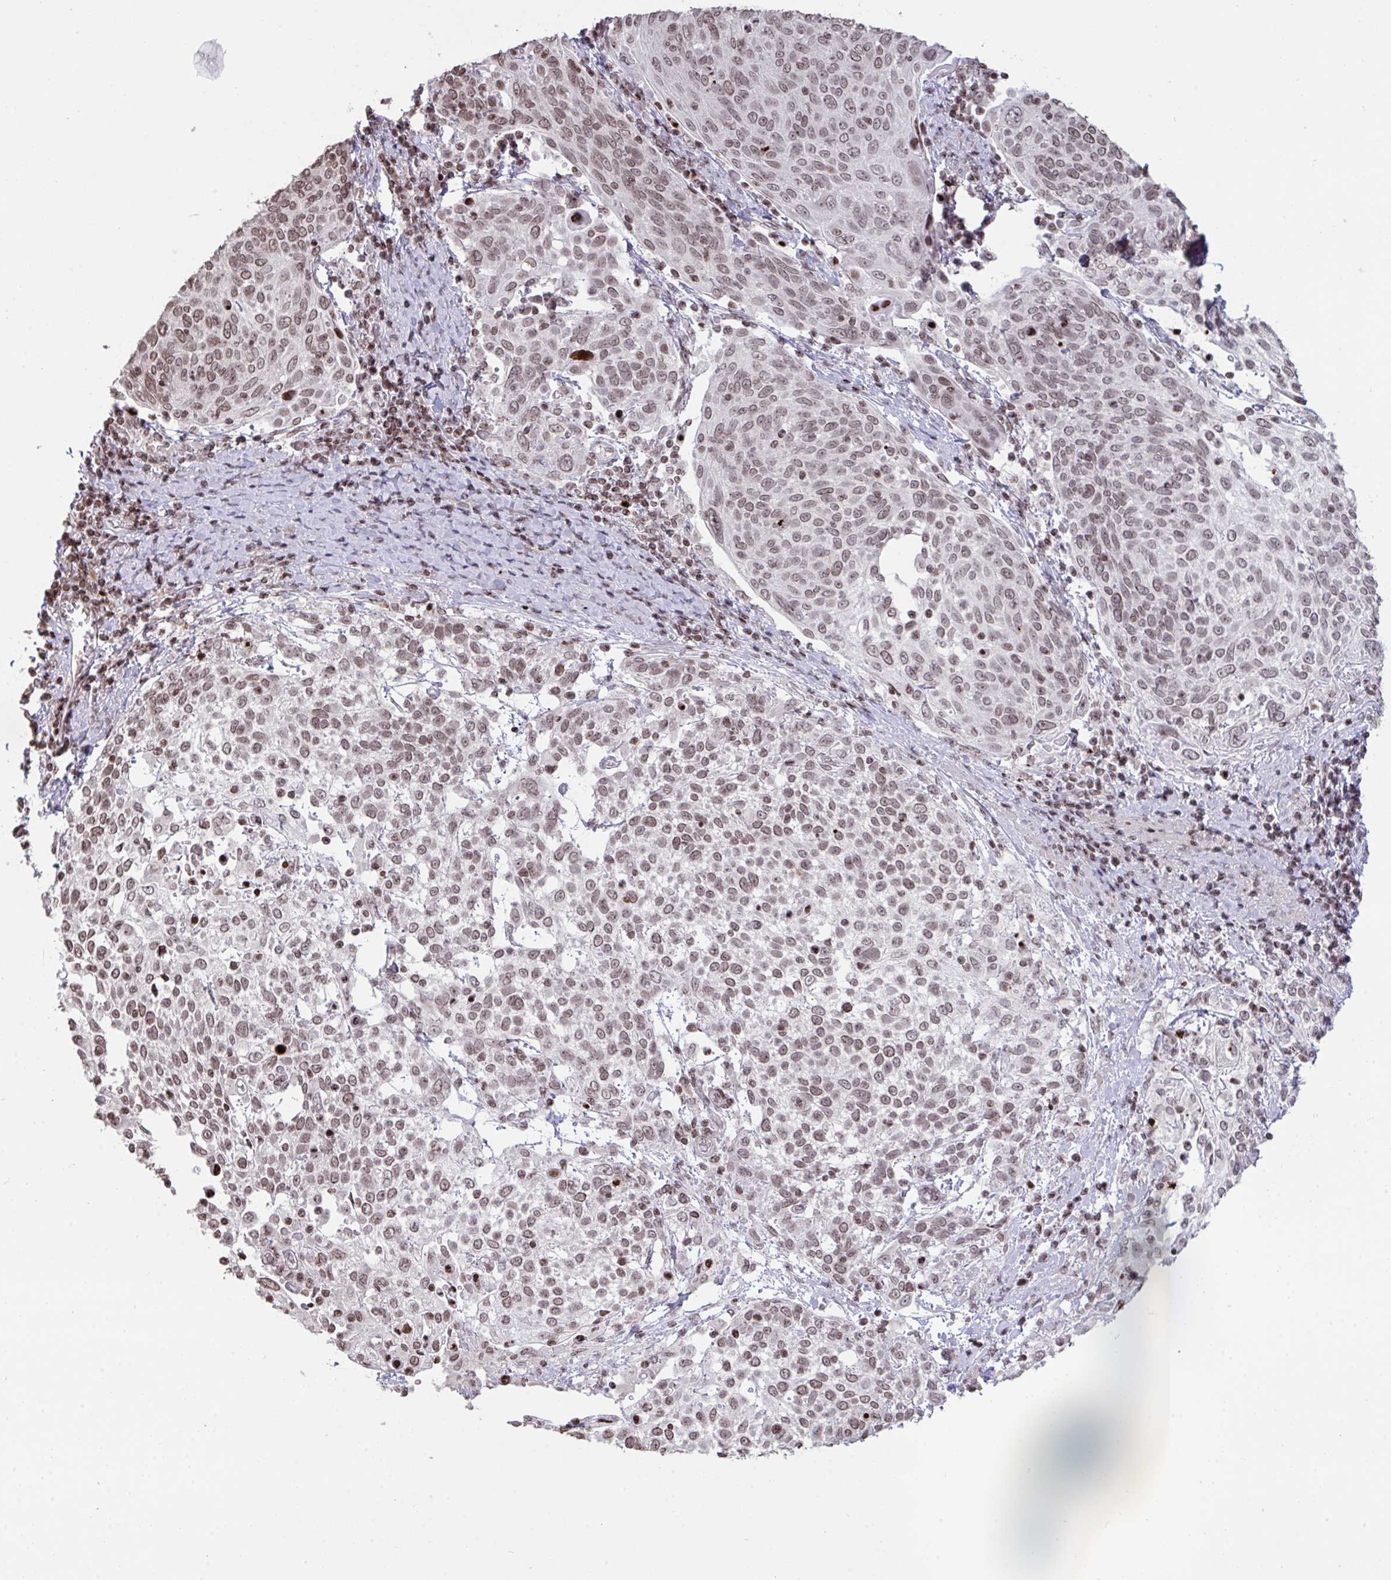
{"staining": {"intensity": "moderate", "quantity": ">75%", "location": "nuclear"}, "tissue": "cervical cancer", "cell_type": "Tumor cells", "image_type": "cancer", "snomed": [{"axis": "morphology", "description": "Squamous cell carcinoma, NOS"}, {"axis": "topography", "description": "Cervix"}], "caption": "Tumor cells demonstrate moderate nuclear staining in about >75% of cells in squamous cell carcinoma (cervical).", "gene": "NIP7", "patient": {"sex": "female", "age": 61}}